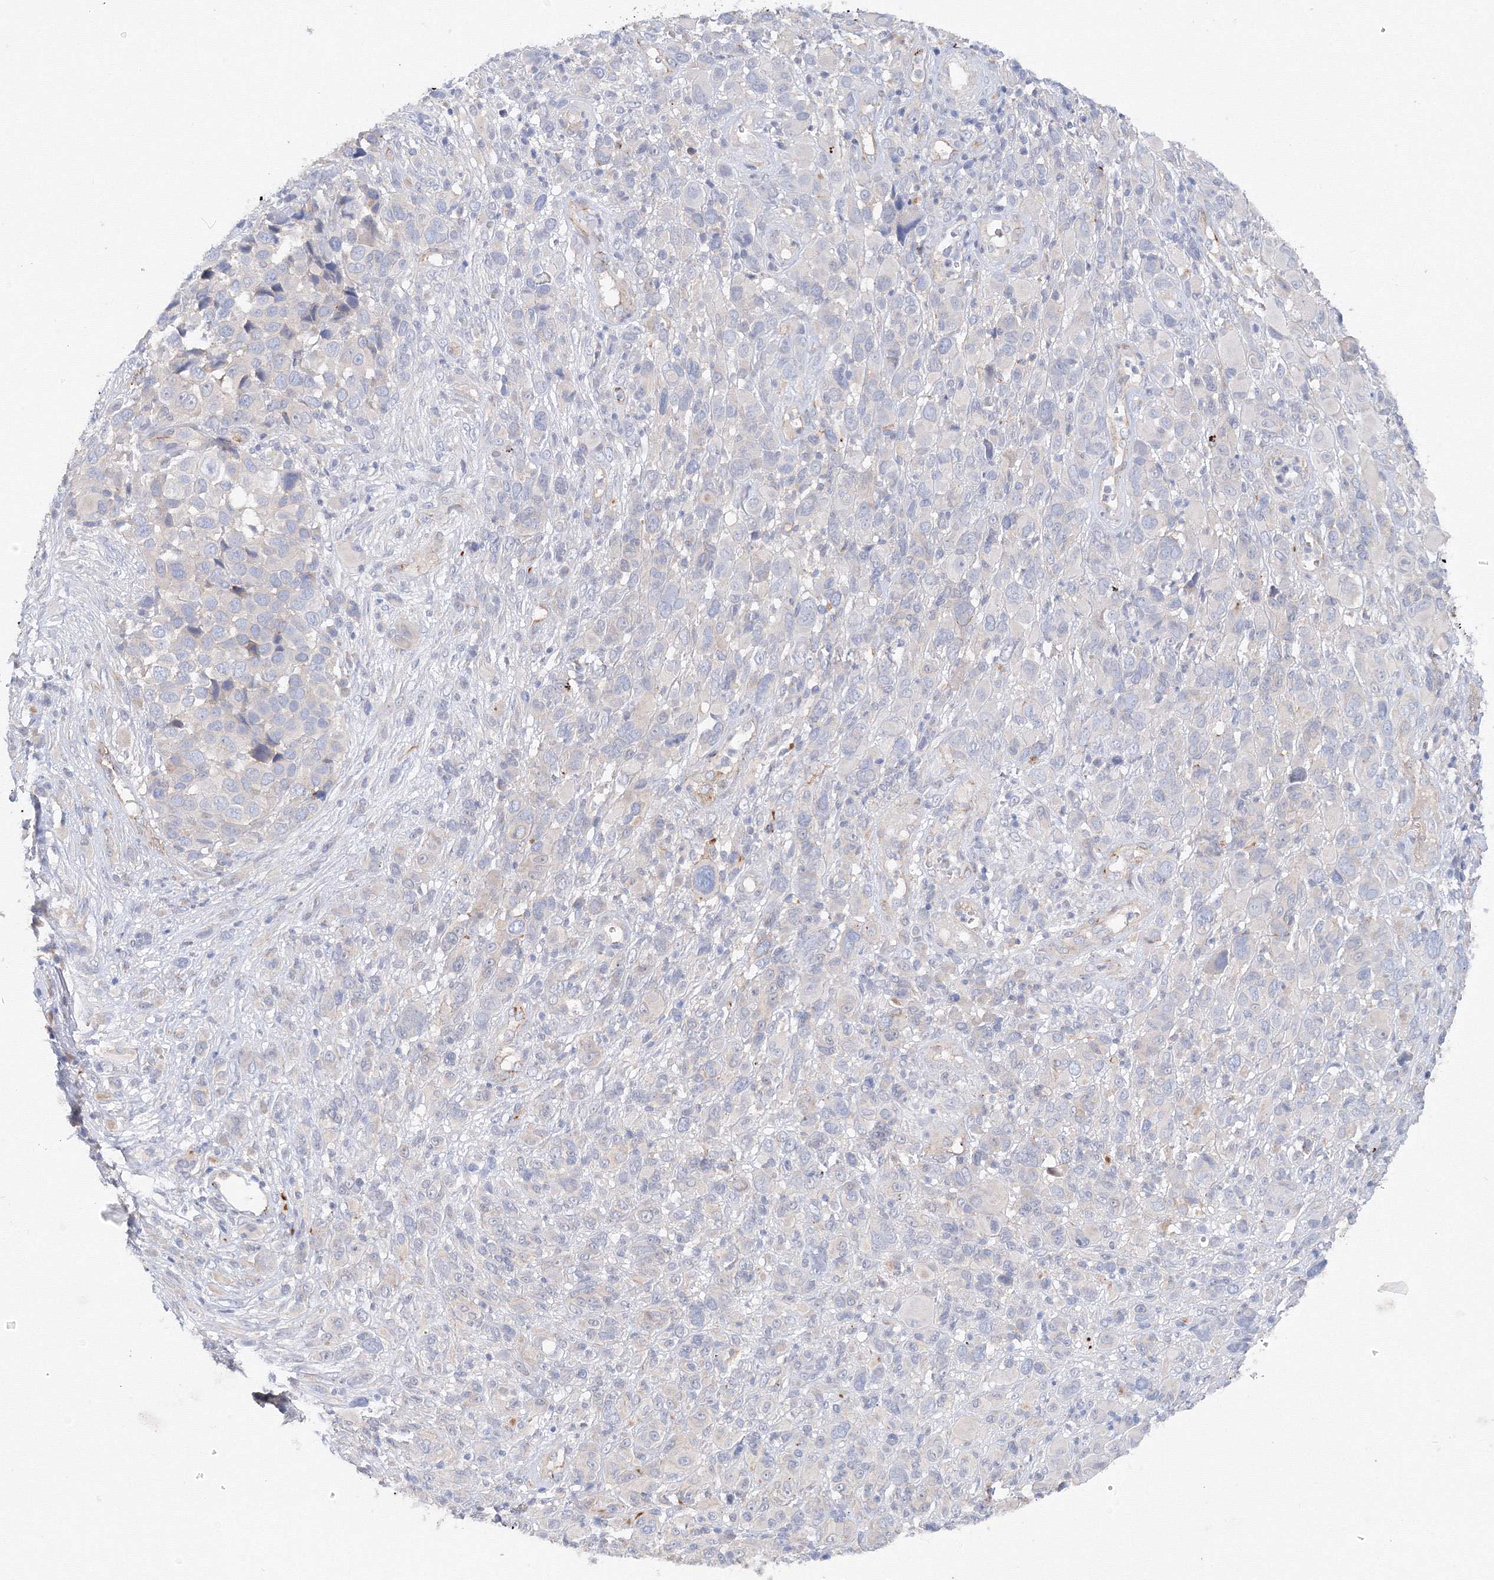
{"staining": {"intensity": "negative", "quantity": "none", "location": "none"}, "tissue": "melanoma", "cell_type": "Tumor cells", "image_type": "cancer", "snomed": [{"axis": "morphology", "description": "Malignant melanoma, NOS"}, {"axis": "topography", "description": "Skin of trunk"}], "caption": "DAB immunohistochemical staining of human melanoma exhibits no significant staining in tumor cells.", "gene": "DIS3L2", "patient": {"sex": "male", "age": 71}}